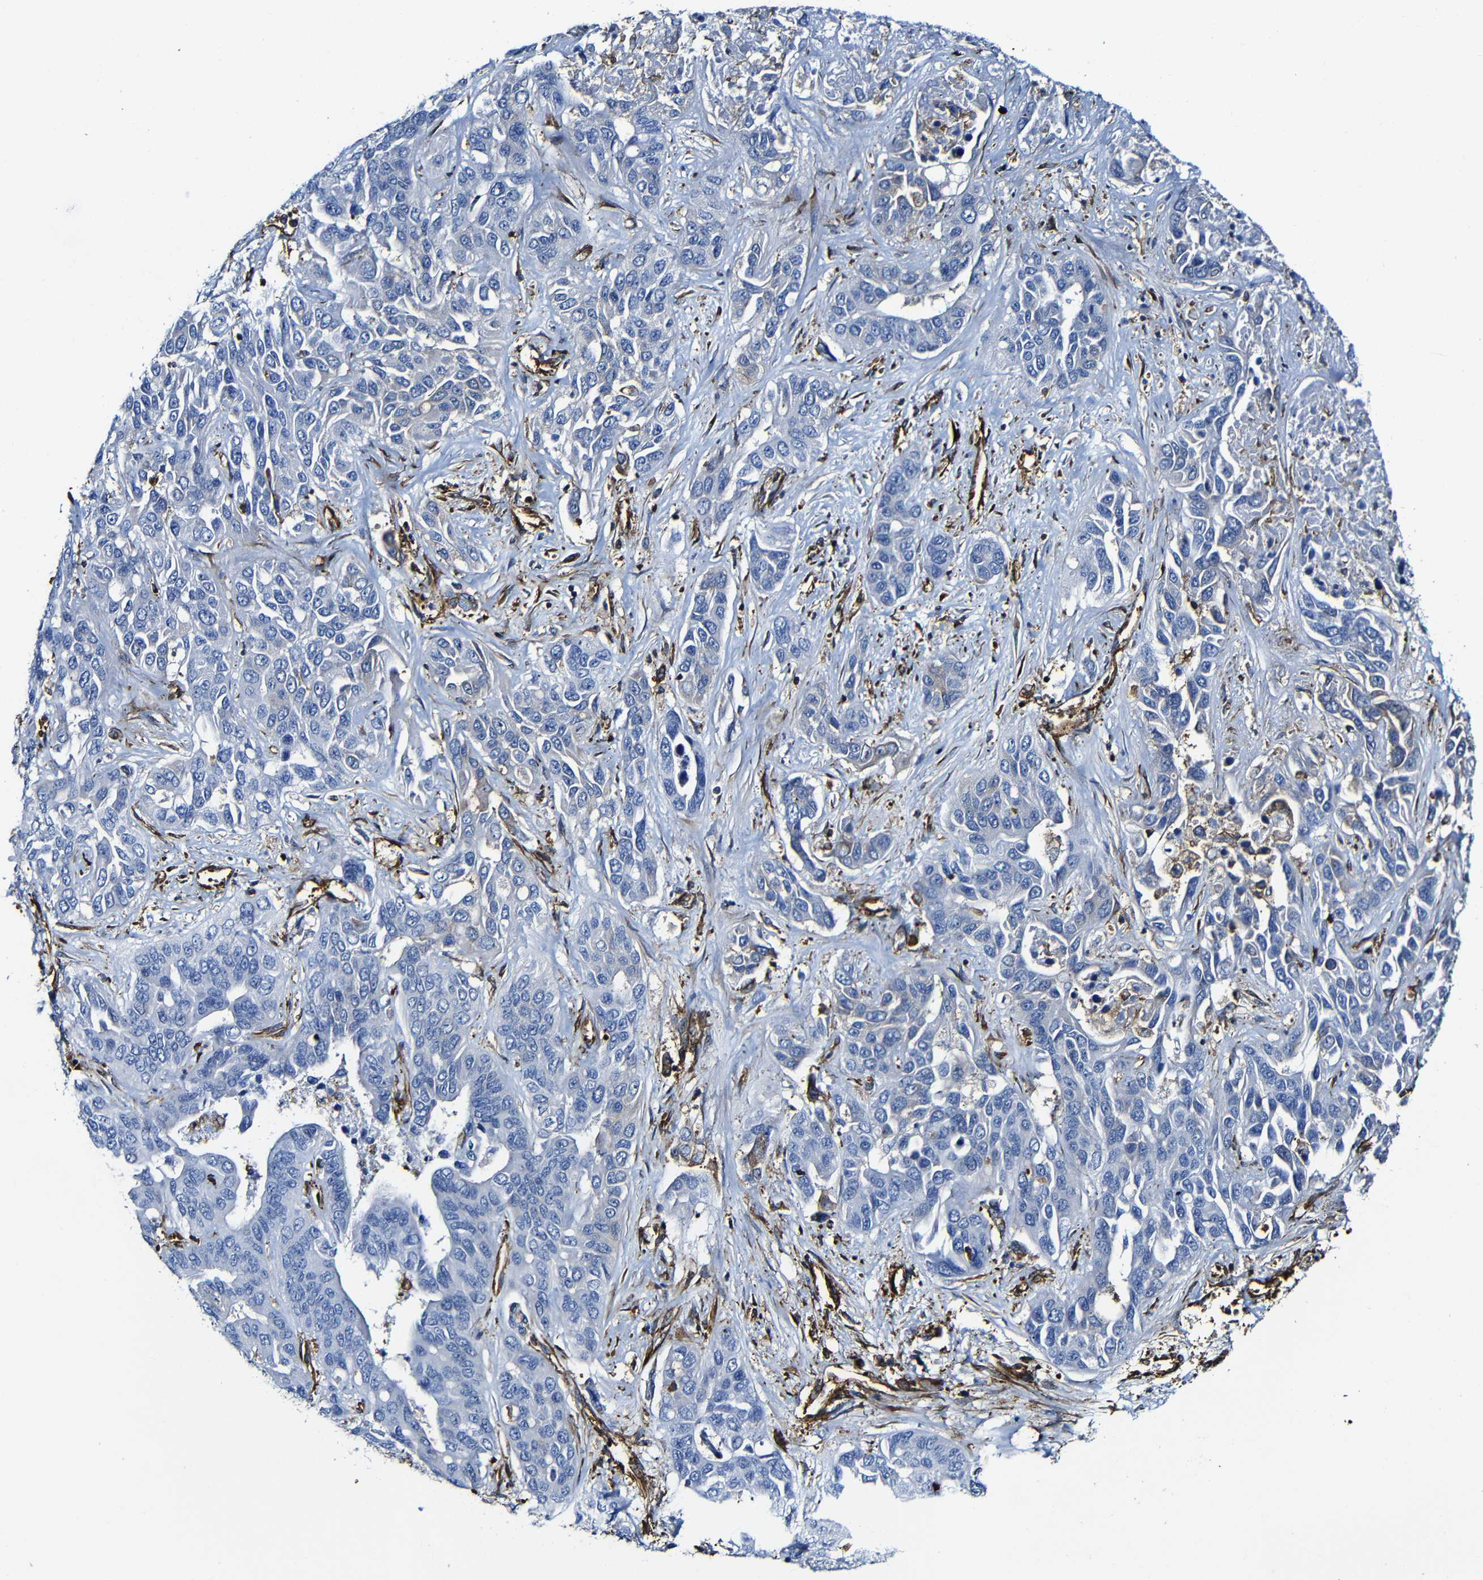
{"staining": {"intensity": "negative", "quantity": "none", "location": "none"}, "tissue": "liver cancer", "cell_type": "Tumor cells", "image_type": "cancer", "snomed": [{"axis": "morphology", "description": "Cholangiocarcinoma"}, {"axis": "topography", "description": "Liver"}], "caption": "Histopathology image shows no protein expression in tumor cells of liver cholangiocarcinoma tissue.", "gene": "MSN", "patient": {"sex": "female", "age": 52}}